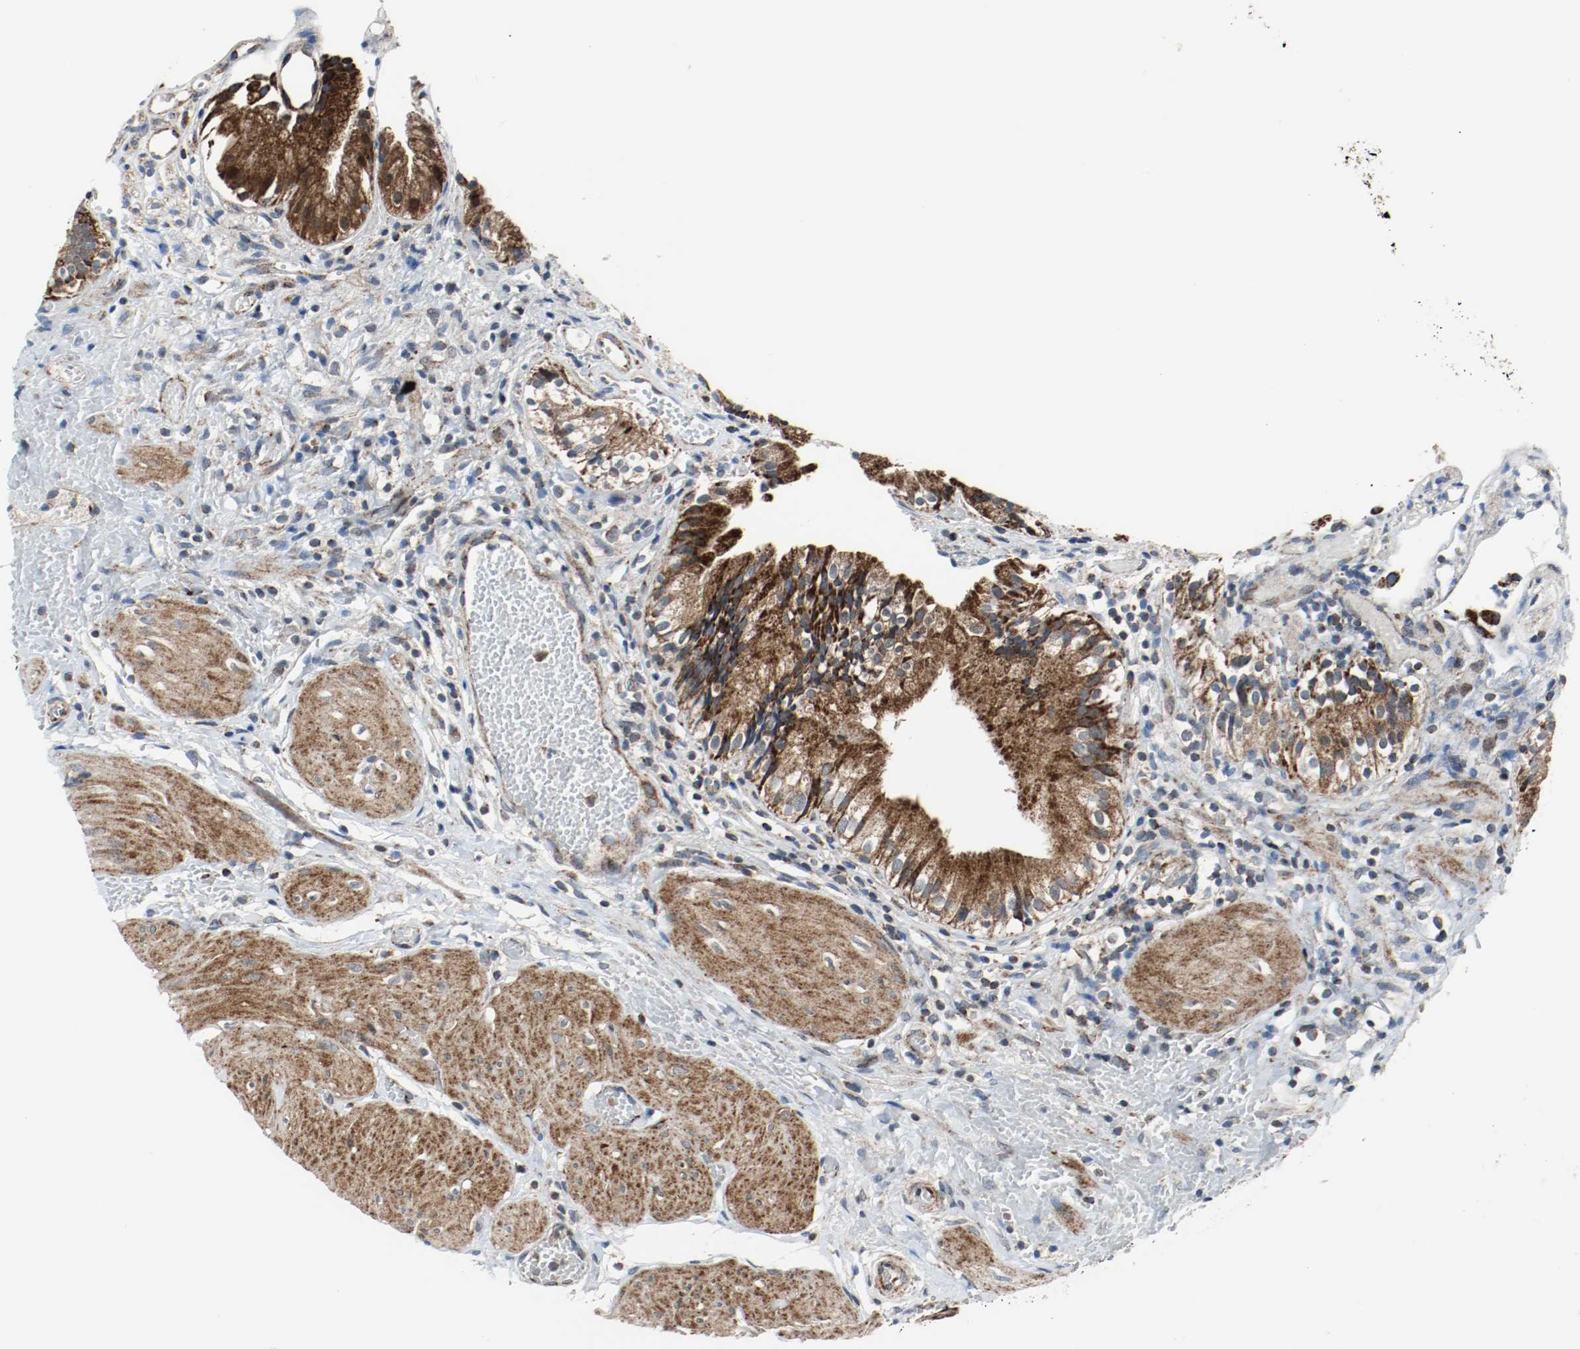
{"staining": {"intensity": "strong", "quantity": ">75%", "location": "cytoplasmic/membranous"}, "tissue": "gallbladder", "cell_type": "Glandular cells", "image_type": "normal", "snomed": [{"axis": "morphology", "description": "Normal tissue, NOS"}, {"axis": "topography", "description": "Gallbladder"}], "caption": "Immunohistochemistry (IHC) (DAB (3,3'-diaminobenzidine)) staining of normal human gallbladder exhibits strong cytoplasmic/membranous protein positivity in approximately >75% of glandular cells.", "gene": "TXNRD1", "patient": {"sex": "male", "age": 65}}